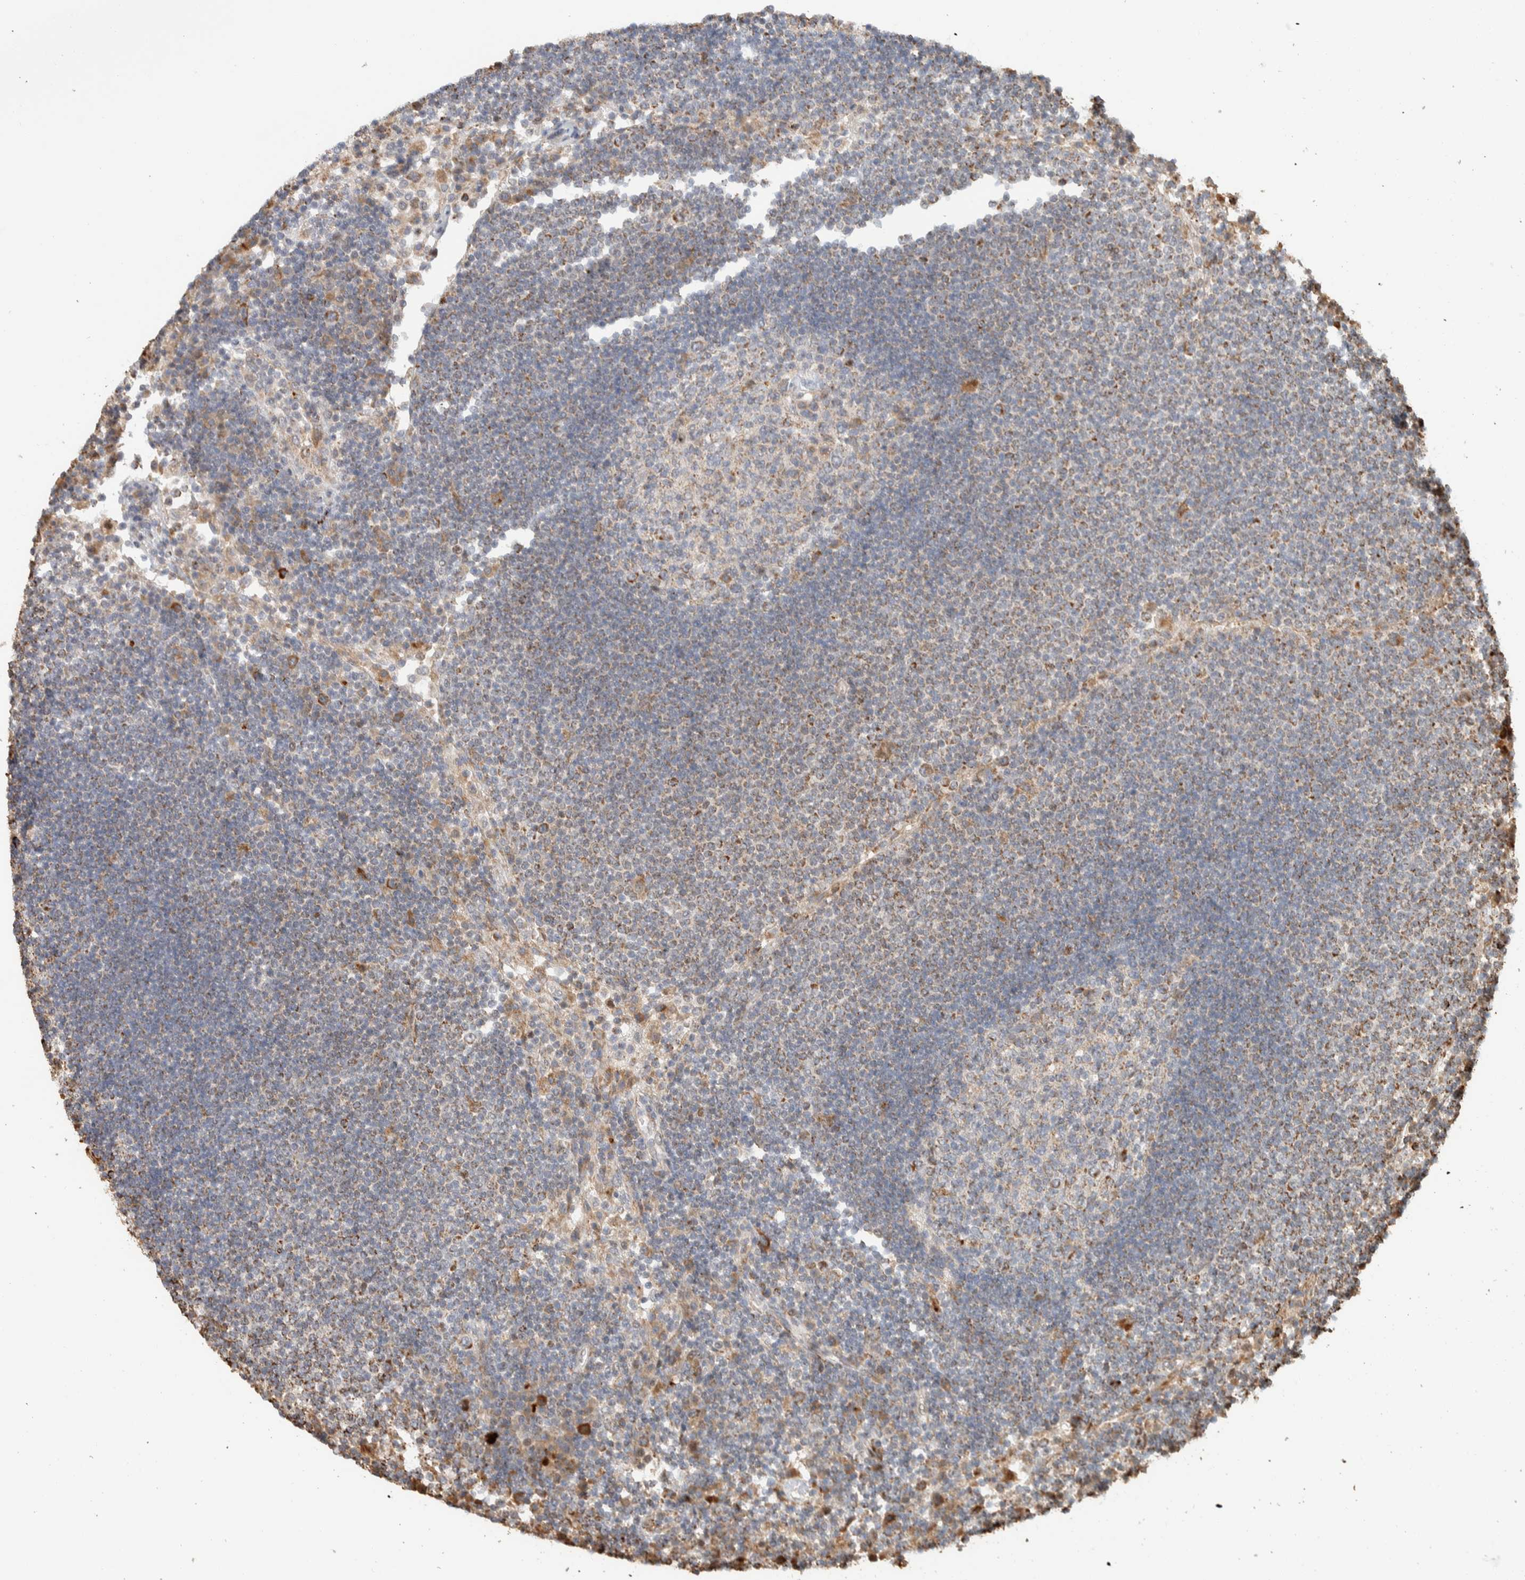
{"staining": {"intensity": "moderate", "quantity": "25%-75%", "location": "cytoplasmic/membranous"}, "tissue": "lymph node", "cell_type": "Germinal center cells", "image_type": "normal", "snomed": [{"axis": "morphology", "description": "Normal tissue, NOS"}, {"axis": "topography", "description": "Lymph node"}], "caption": "Lymph node stained with a protein marker shows moderate staining in germinal center cells.", "gene": "KIF9", "patient": {"sex": "female", "age": 53}}